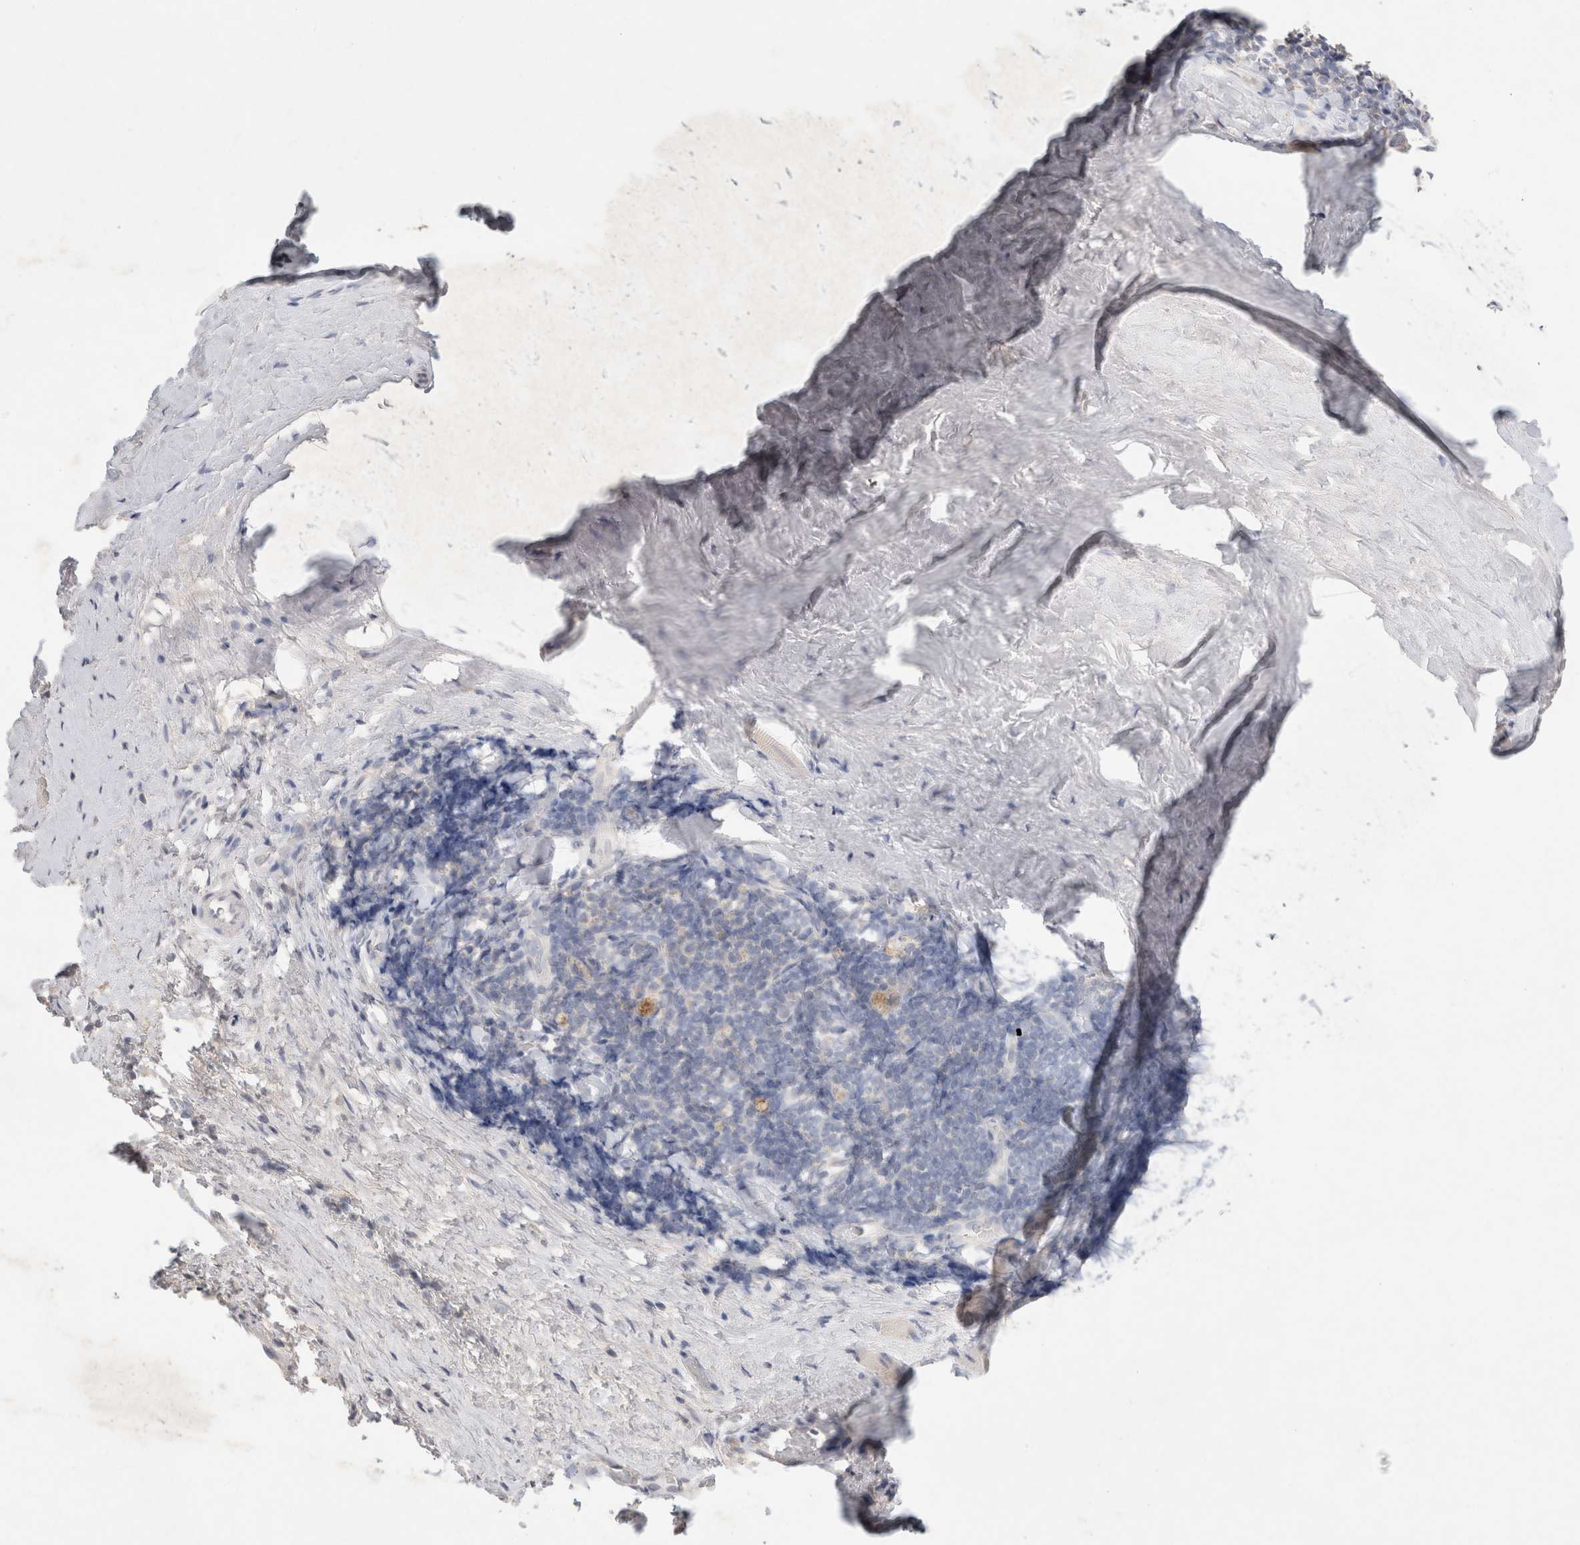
{"staining": {"intensity": "negative", "quantity": "none", "location": "none"}, "tissue": "tonsil", "cell_type": "Germinal center cells", "image_type": "normal", "snomed": [{"axis": "morphology", "description": "Normal tissue, NOS"}, {"axis": "topography", "description": "Tonsil"}], "caption": "Immunohistochemistry of normal human tonsil demonstrates no positivity in germinal center cells.", "gene": "MPP2", "patient": {"sex": "male", "age": 37}}